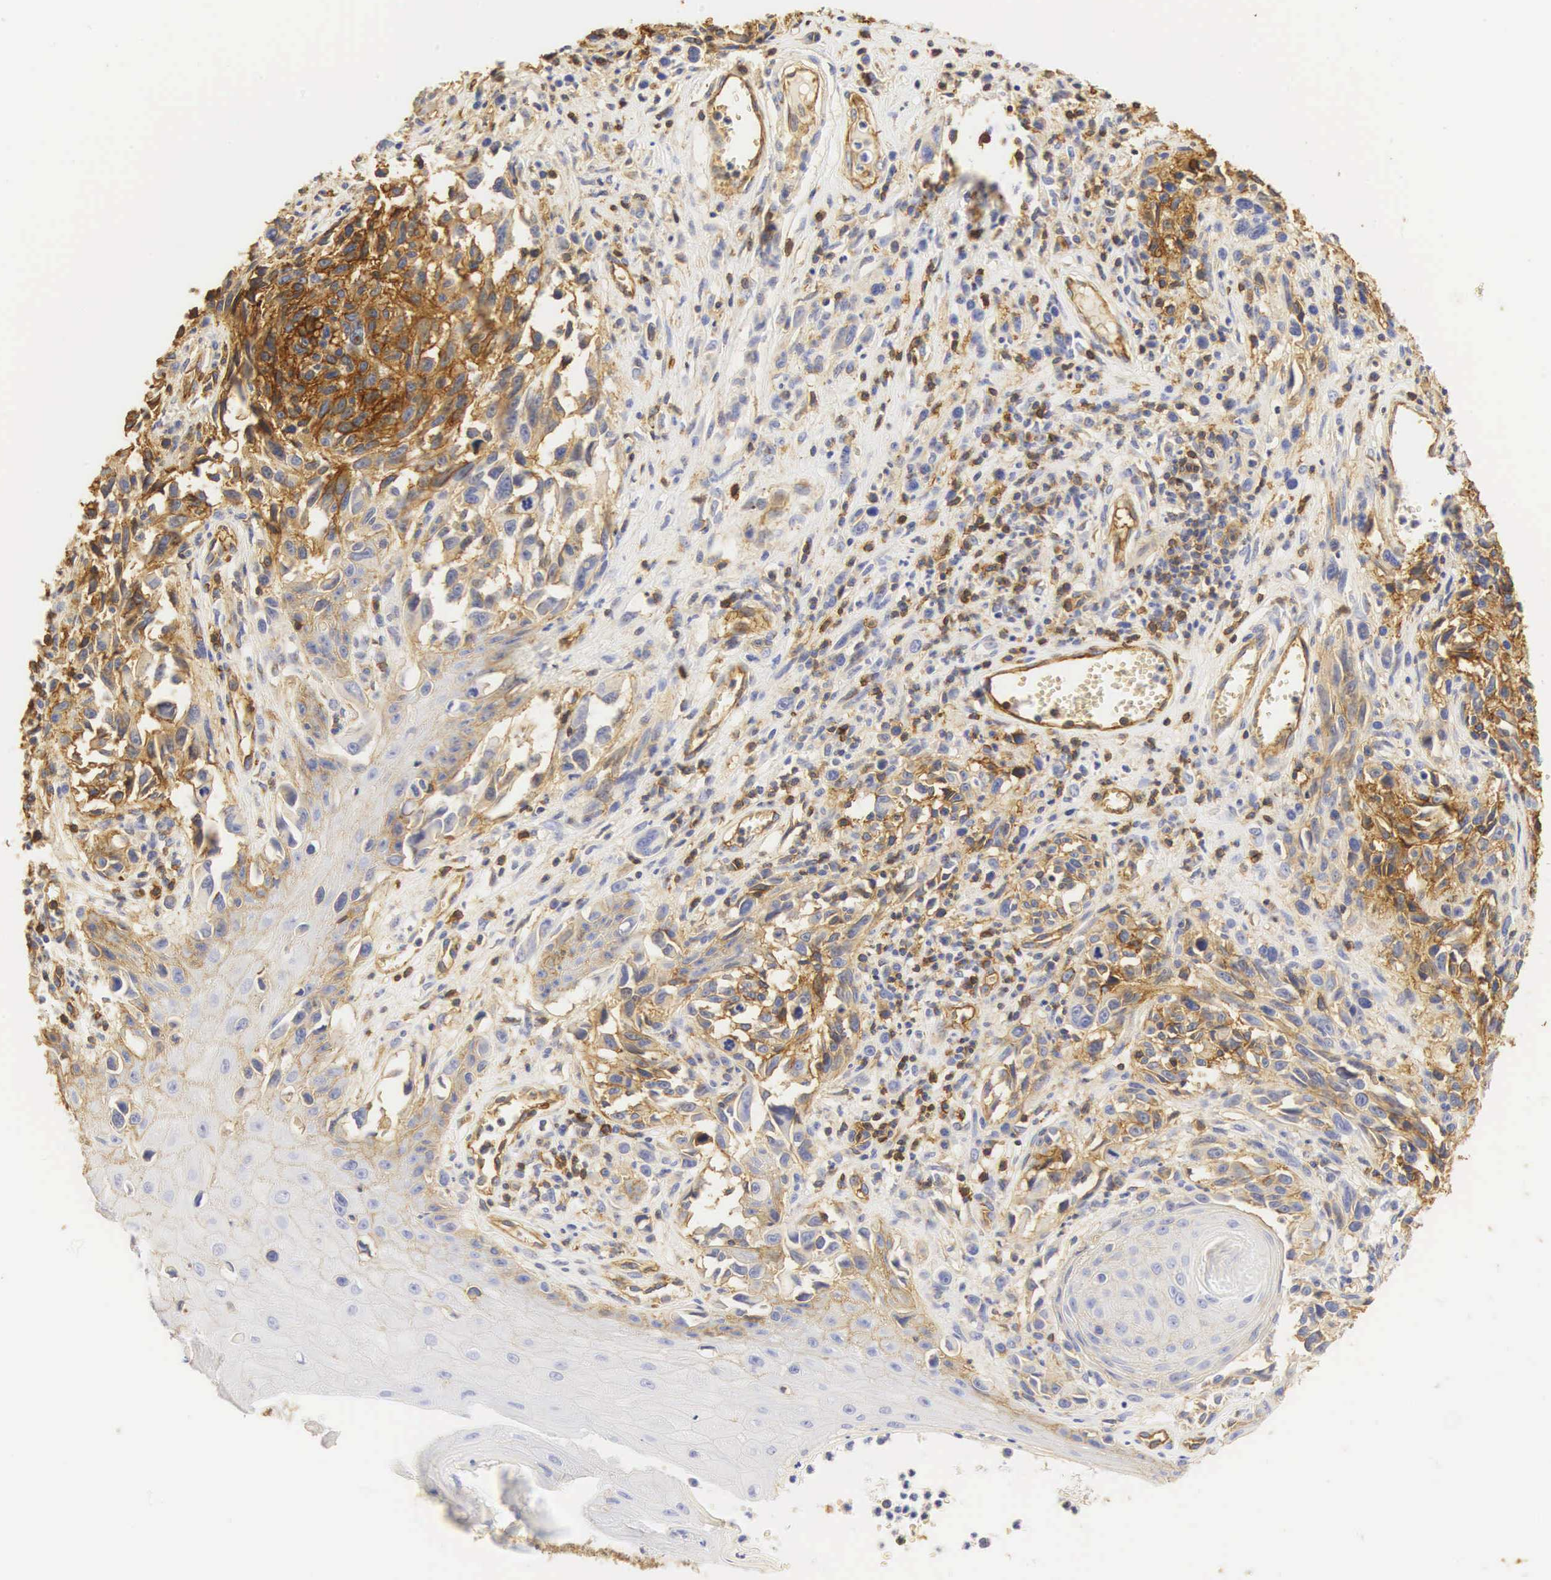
{"staining": {"intensity": "moderate", "quantity": "25%-75%", "location": "cytoplasmic/membranous"}, "tissue": "melanoma", "cell_type": "Tumor cells", "image_type": "cancer", "snomed": [{"axis": "morphology", "description": "Malignant melanoma, NOS"}, {"axis": "topography", "description": "Skin"}], "caption": "Moderate cytoplasmic/membranous protein expression is appreciated in approximately 25%-75% of tumor cells in melanoma.", "gene": "CD99", "patient": {"sex": "female", "age": 82}}